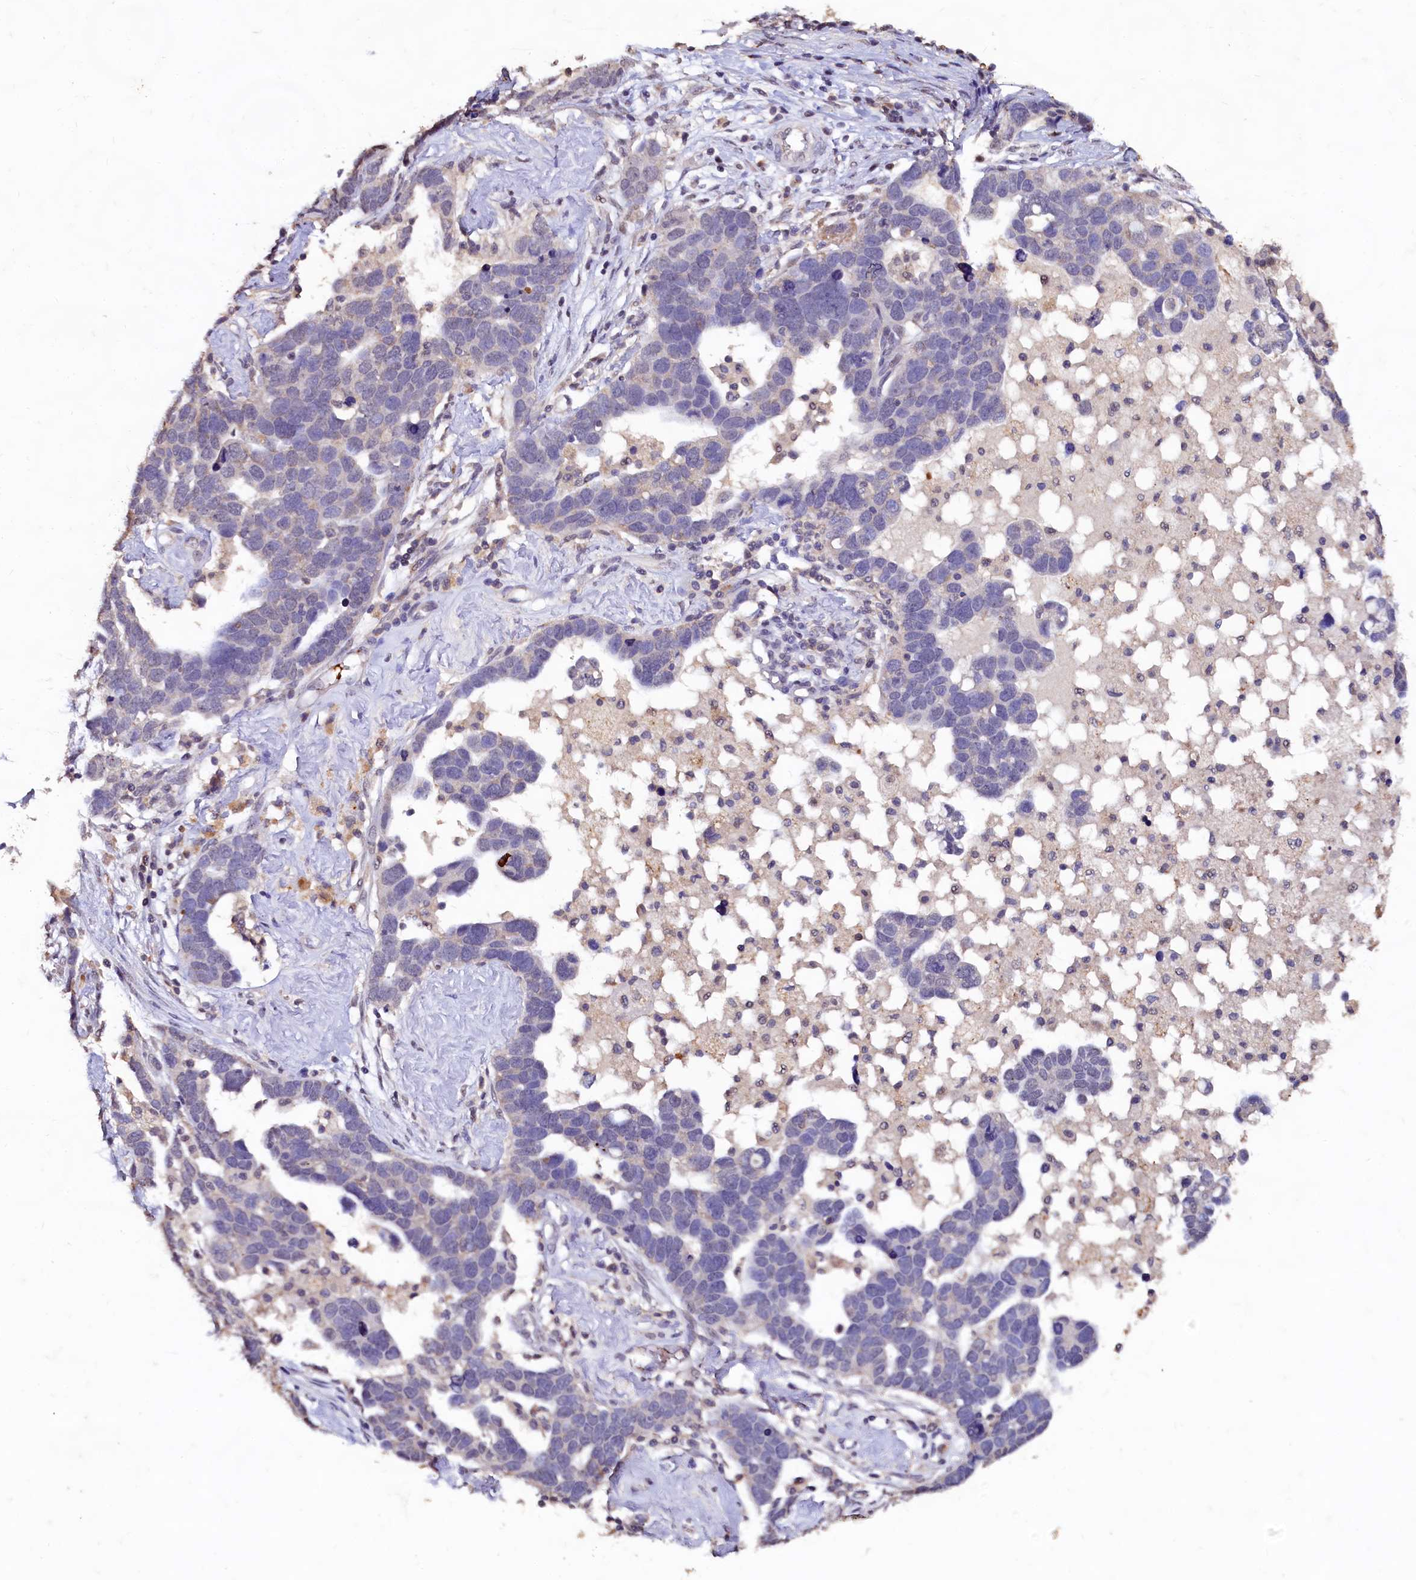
{"staining": {"intensity": "negative", "quantity": "none", "location": "none"}, "tissue": "ovarian cancer", "cell_type": "Tumor cells", "image_type": "cancer", "snomed": [{"axis": "morphology", "description": "Cystadenocarcinoma, serous, NOS"}, {"axis": "topography", "description": "Ovary"}], "caption": "A high-resolution photomicrograph shows immunohistochemistry (IHC) staining of ovarian cancer, which reveals no significant expression in tumor cells.", "gene": "CSTPP1", "patient": {"sex": "female", "age": 54}}